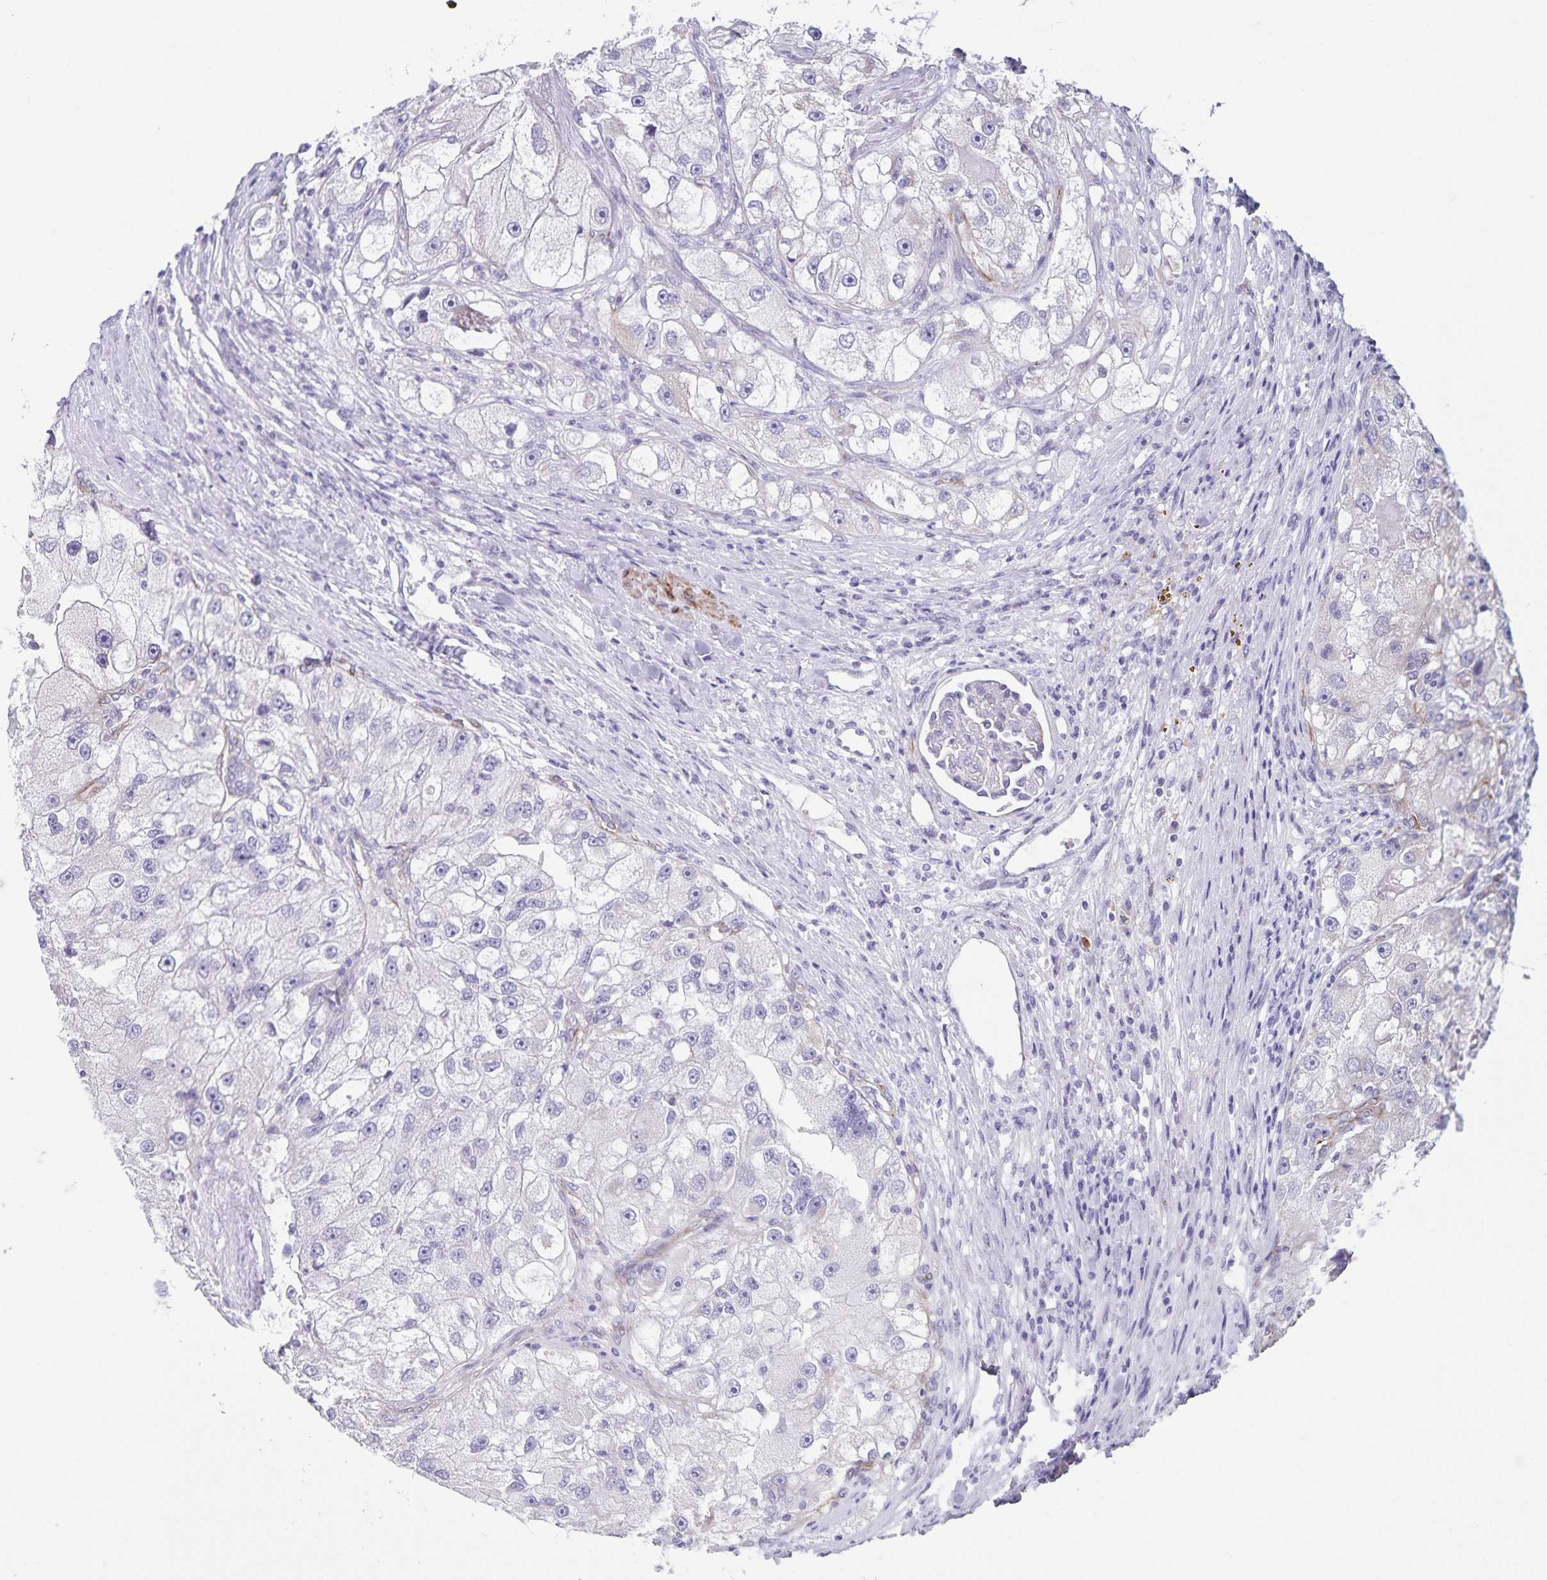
{"staining": {"intensity": "negative", "quantity": "none", "location": "none"}, "tissue": "renal cancer", "cell_type": "Tumor cells", "image_type": "cancer", "snomed": [{"axis": "morphology", "description": "Adenocarcinoma, NOS"}, {"axis": "topography", "description": "Kidney"}], "caption": "Tumor cells are negative for brown protein staining in renal cancer (adenocarcinoma). (Brightfield microscopy of DAB IHC at high magnification).", "gene": "SYNM", "patient": {"sex": "male", "age": 63}}